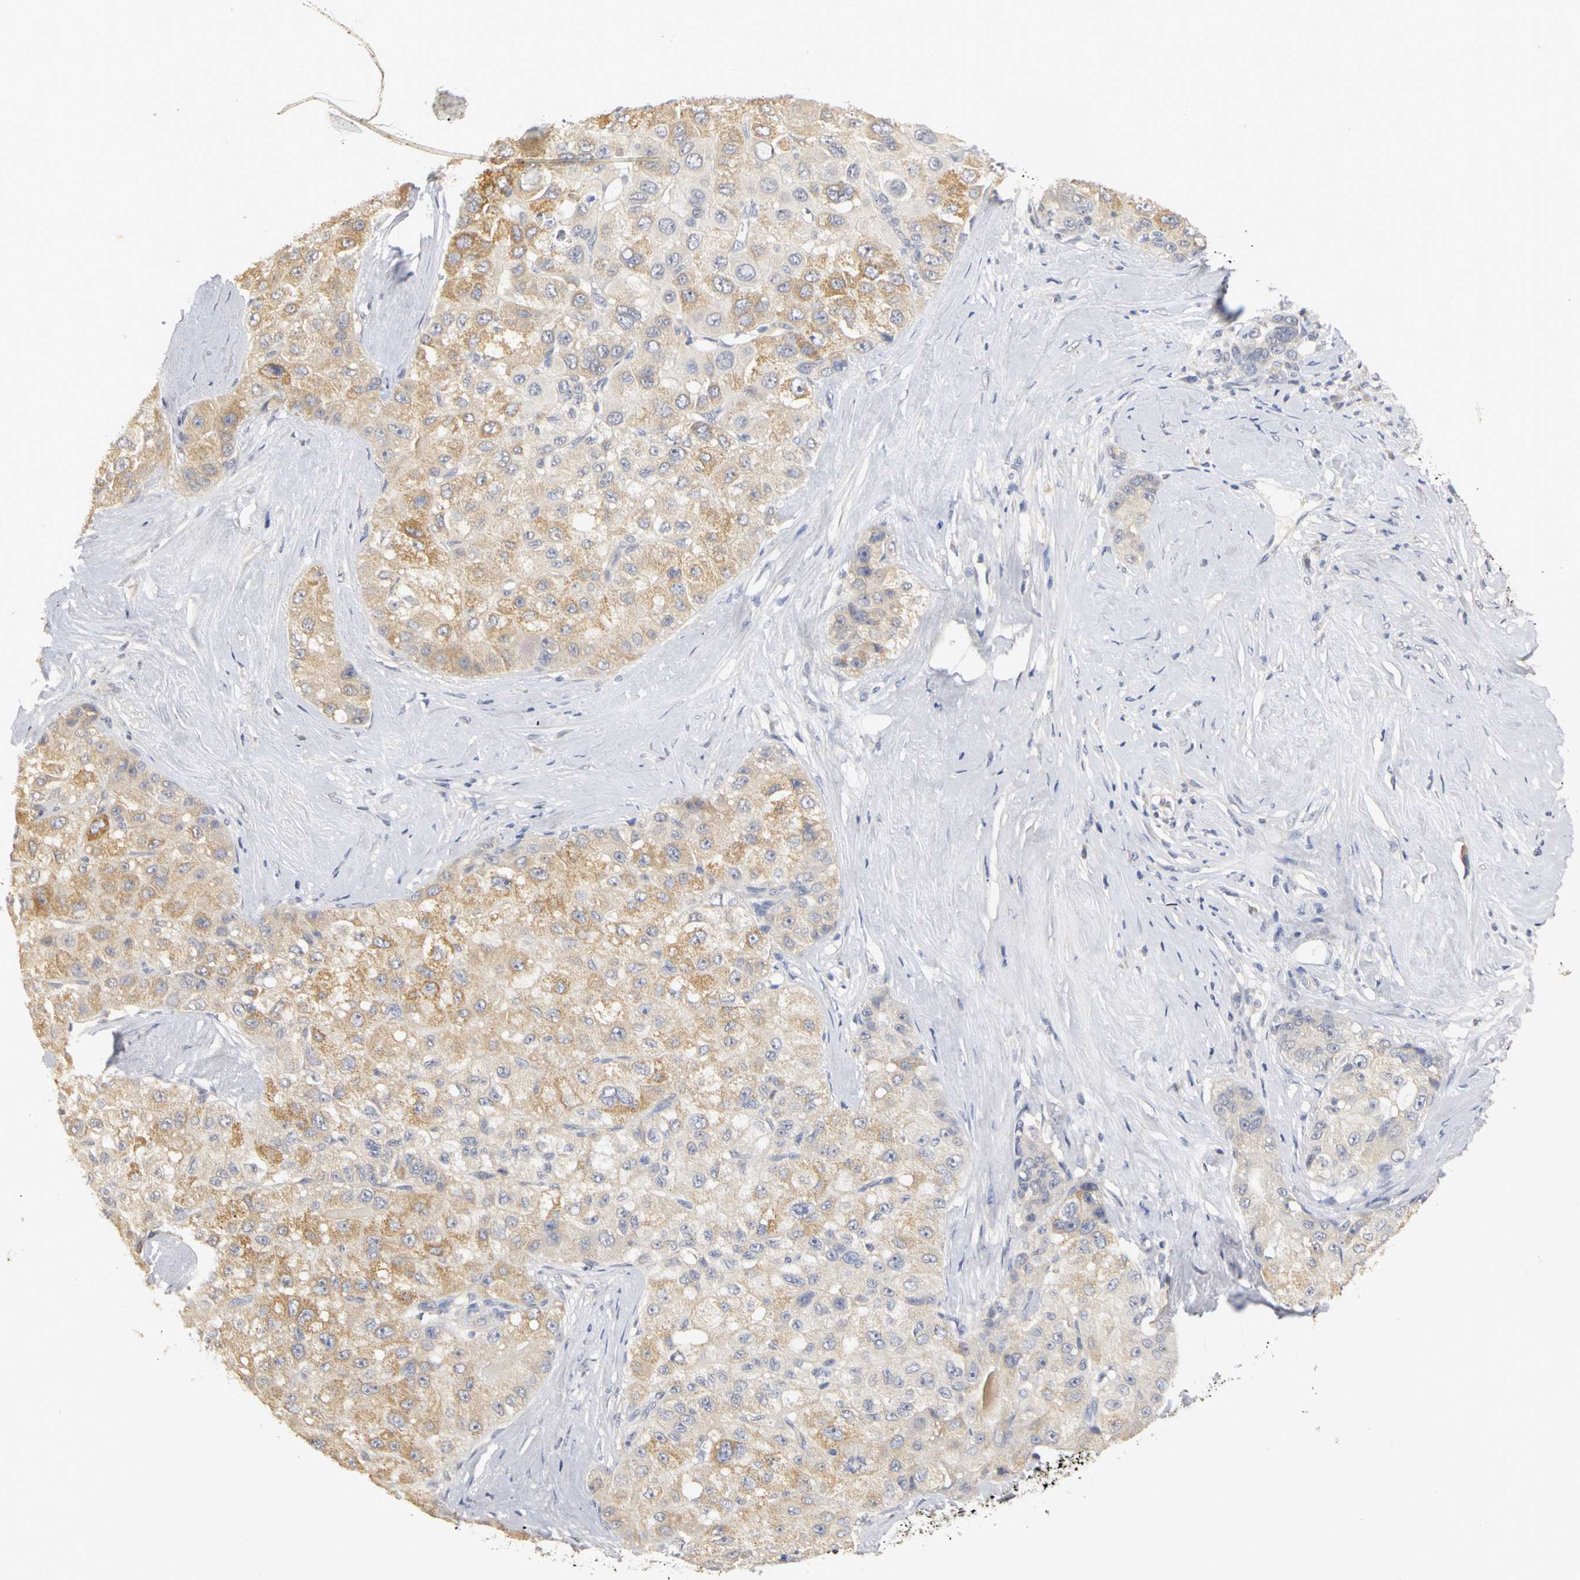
{"staining": {"intensity": "moderate", "quantity": ">75%", "location": "cytoplasmic/membranous"}, "tissue": "liver cancer", "cell_type": "Tumor cells", "image_type": "cancer", "snomed": [{"axis": "morphology", "description": "Carcinoma, Hepatocellular, NOS"}, {"axis": "topography", "description": "Liver"}], "caption": "Human hepatocellular carcinoma (liver) stained for a protein (brown) exhibits moderate cytoplasmic/membranous positive staining in approximately >75% of tumor cells.", "gene": "PGR", "patient": {"sex": "male", "age": 80}}